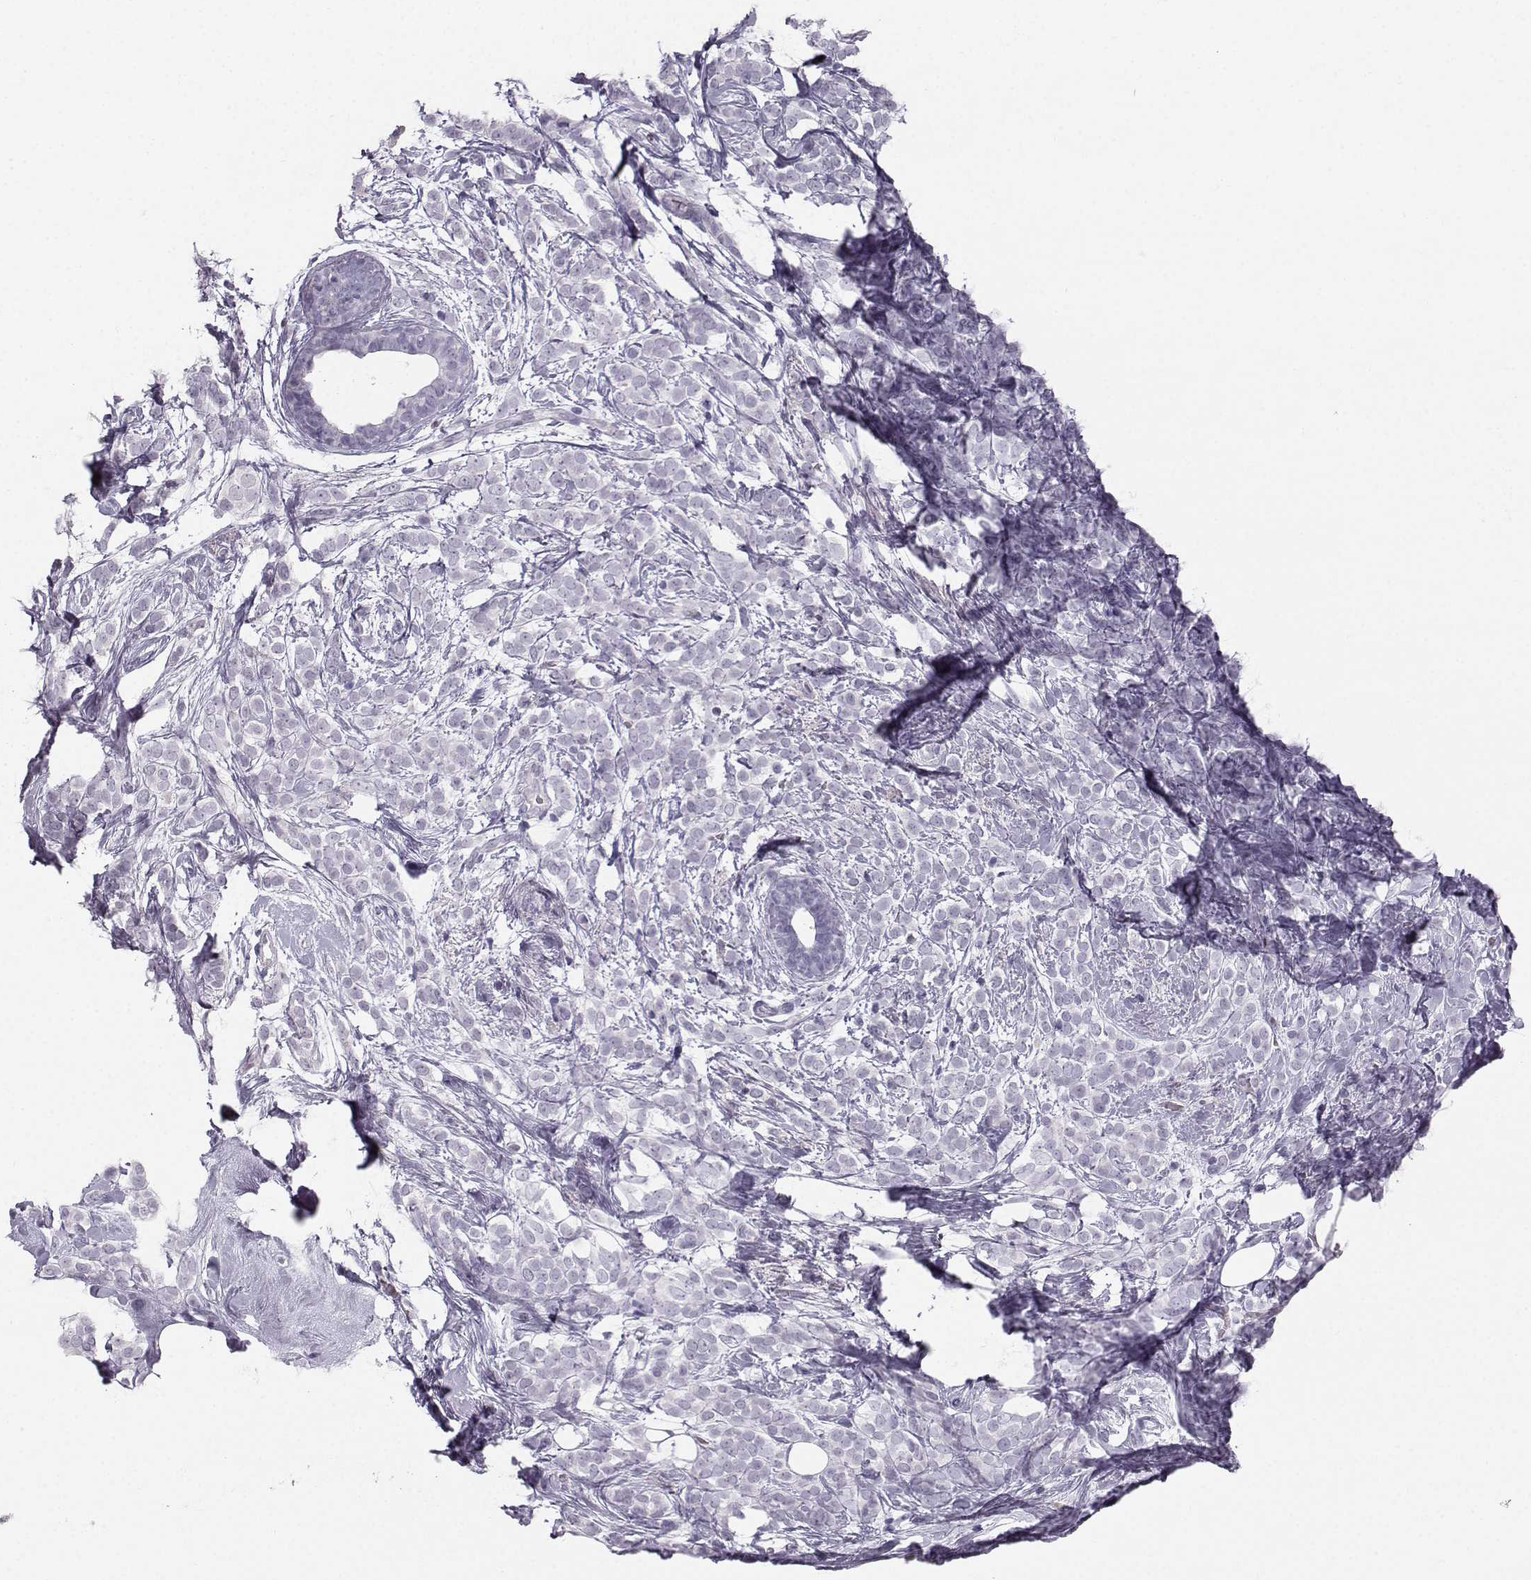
{"staining": {"intensity": "negative", "quantity": "none", "location": "none"}, "tissue": "breast cancer", "cell_type": "Tumor cells", "image_type": "cancer", "snomed": [{"axis": "morphology", "description": "Lobular carcinoma"}, {"axis": "topography", "description": "Breast"}], "caption": "Immunohistochemical staining of human breast lobular carcinoma reveals no significant expression in tumor cells. (DAB IHC with hematoxylin counter stain).", "gene": "CASR", "patient": {"sex": "female", "age": 49}}